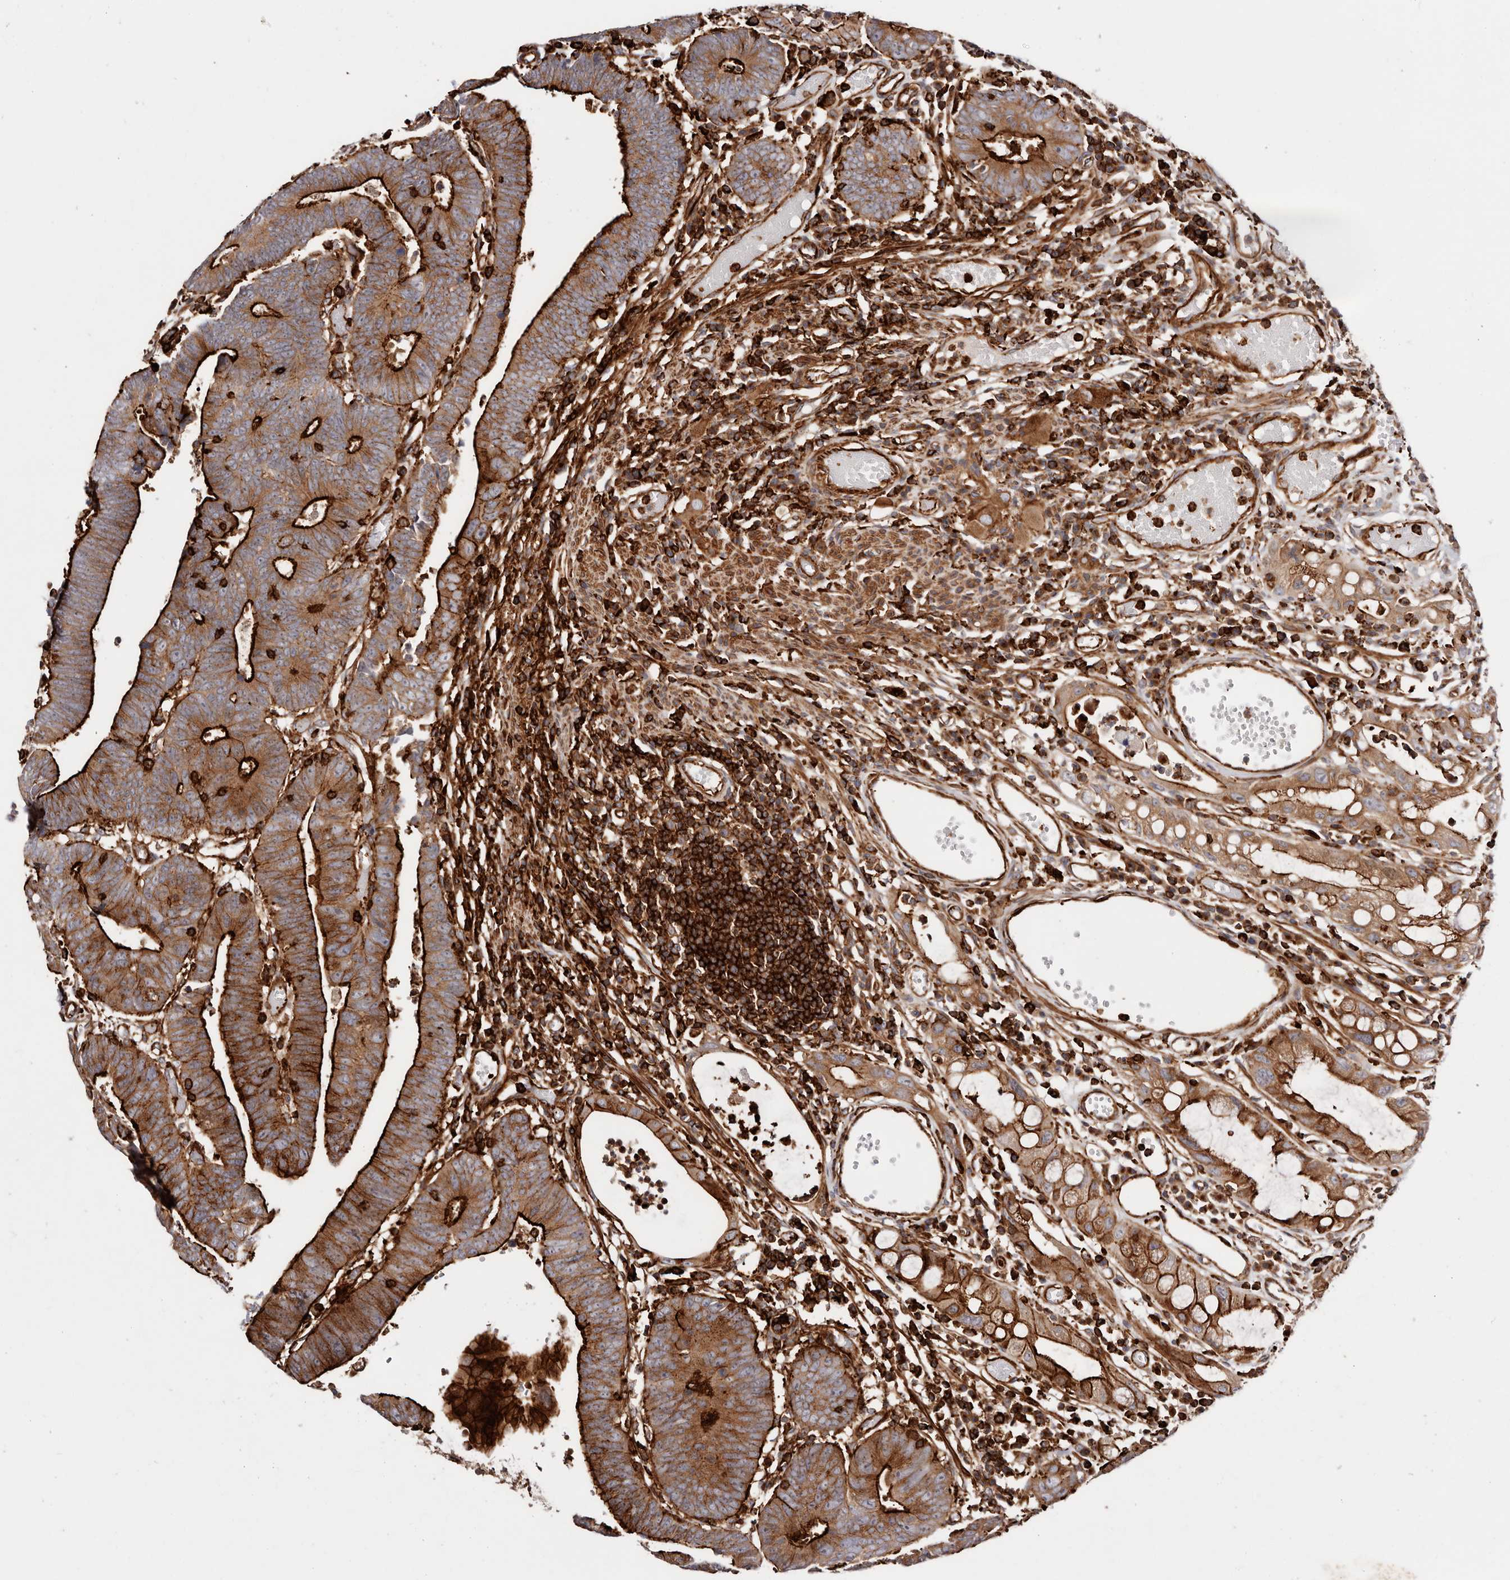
{"staining": {"intensity": "strong", "quantity": ">75%", "location": "cytoplasmic/membranous"}, "tissue": "colorectal cancer", "cell_type": "Tumor cells", "image_type": "cancer", "snomed": [{"axis": "morphology", "description": "Adenocarcinoma, NOS"}, {"axis": "topography", "description": "Rectum"}], "caption": "A high-resolution photomicrograph shows IHC staining of colorectal adenocarcinoma, which displays strong cytoplasmic/membranous staining in about >75% of tumor cells.", "gene": "PTPN22", "patient": {"sex": "female", "age": 65}}